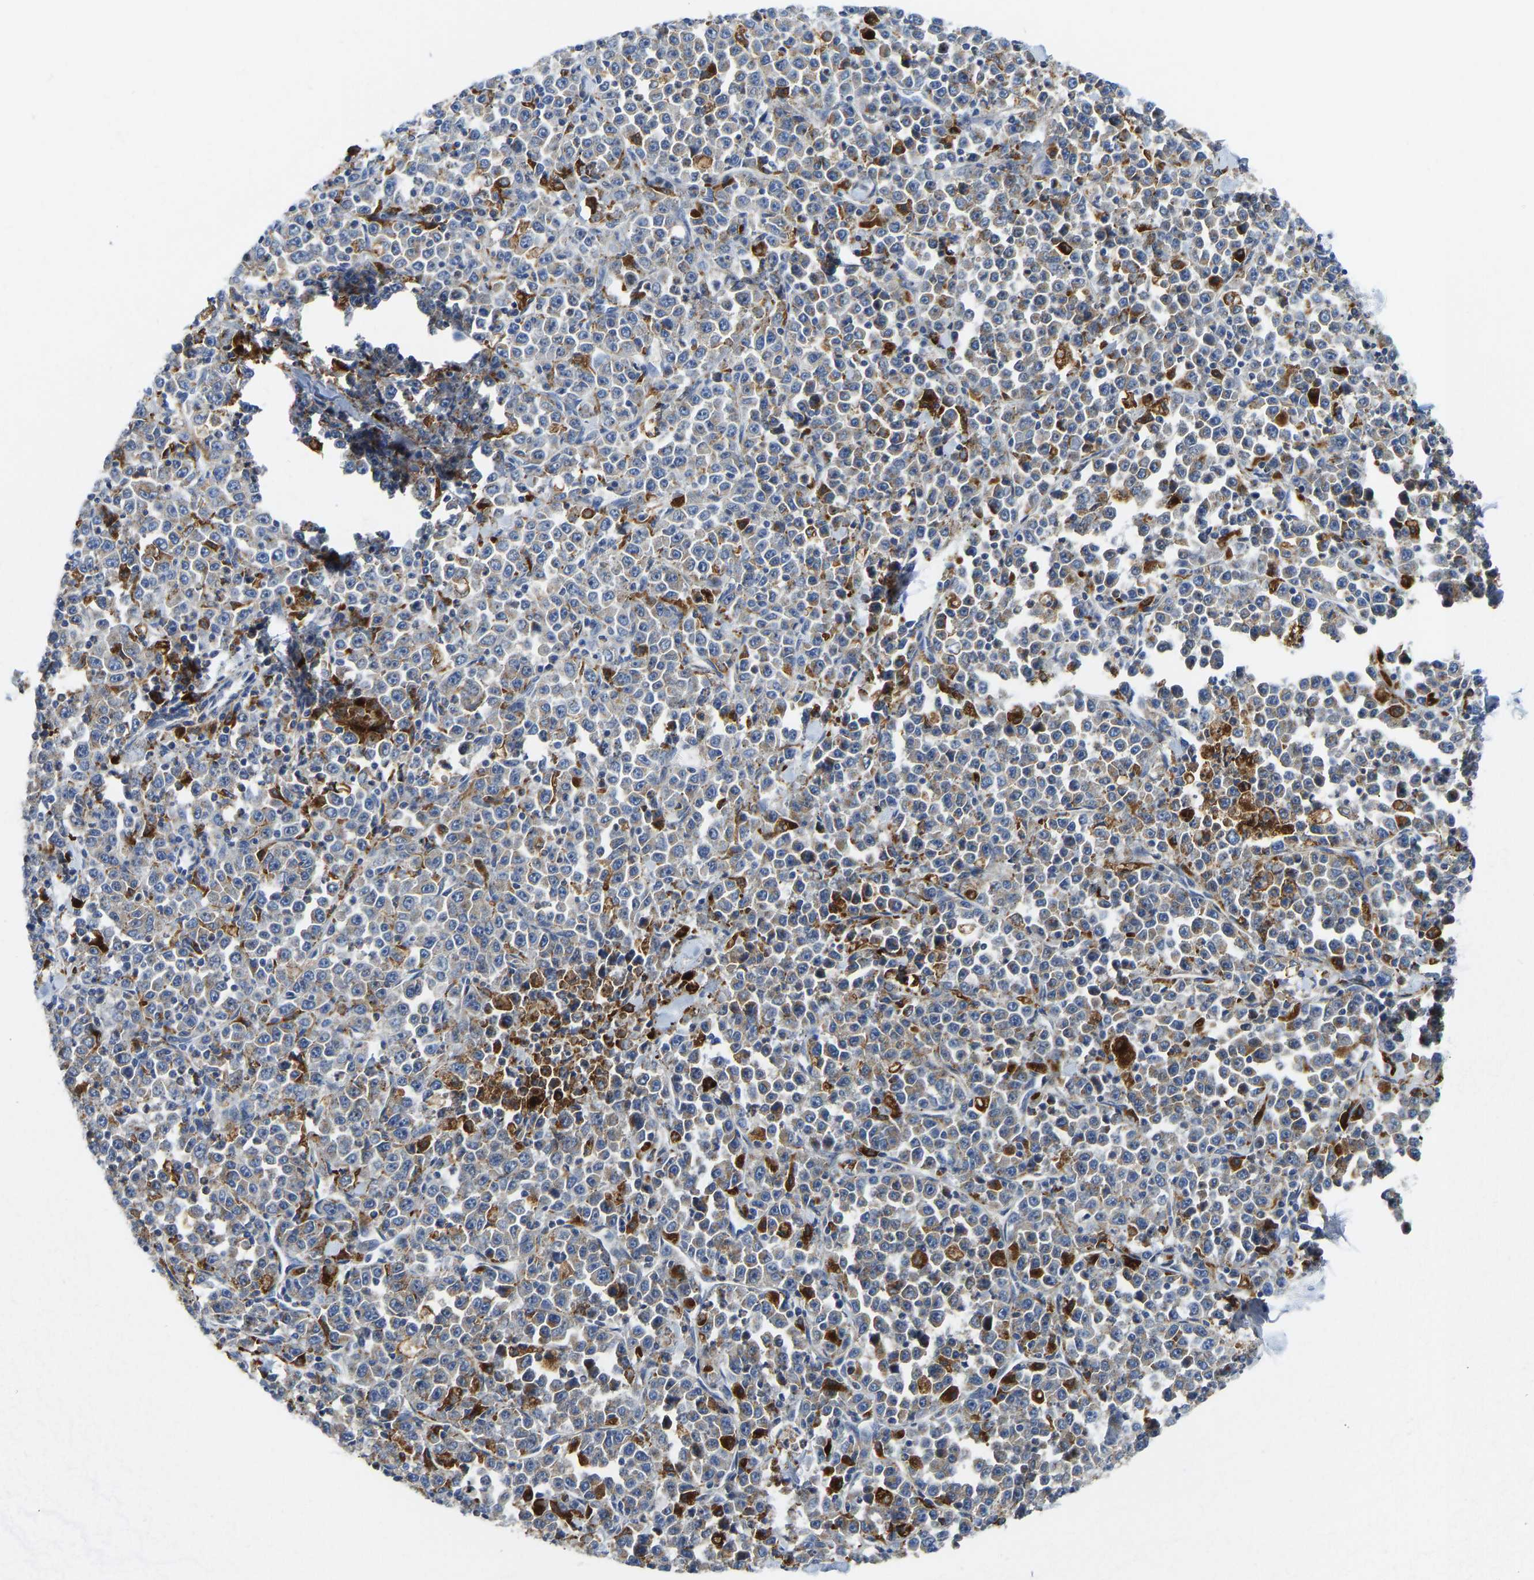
{"staining": {"intensity": "weak", "quantity": "<25%", "location": "cytoplasmic/membranous"}, "tissue": "stomach cancer", "cell_type": "Tumor cells", "image_type": "cancer", "snomed": [{"axis": "morphology", "description": "Normal tissue, NOS"}, {"axis": "morphology", "description": "Adenocarcinoma, NOS"}, {"axis": "topography", "description": "Stomach, upper"}, {"axis": "topography", "description": "Stomach"}], "caption": "IHC micrograph of neoplastic tissue: stomach adenocarcinoma stained with DAB displays no significant protein expression in tumor cells. The staining was performed using DAB (3,3'-diaminobenzidine) to visualize the protein expression in brown, while the nuclei were stained in blue with hematoxylin (Magnification: 20x).", "gene": "ATP6V1E1", "patient": {"sex": "male", "age": 59}}